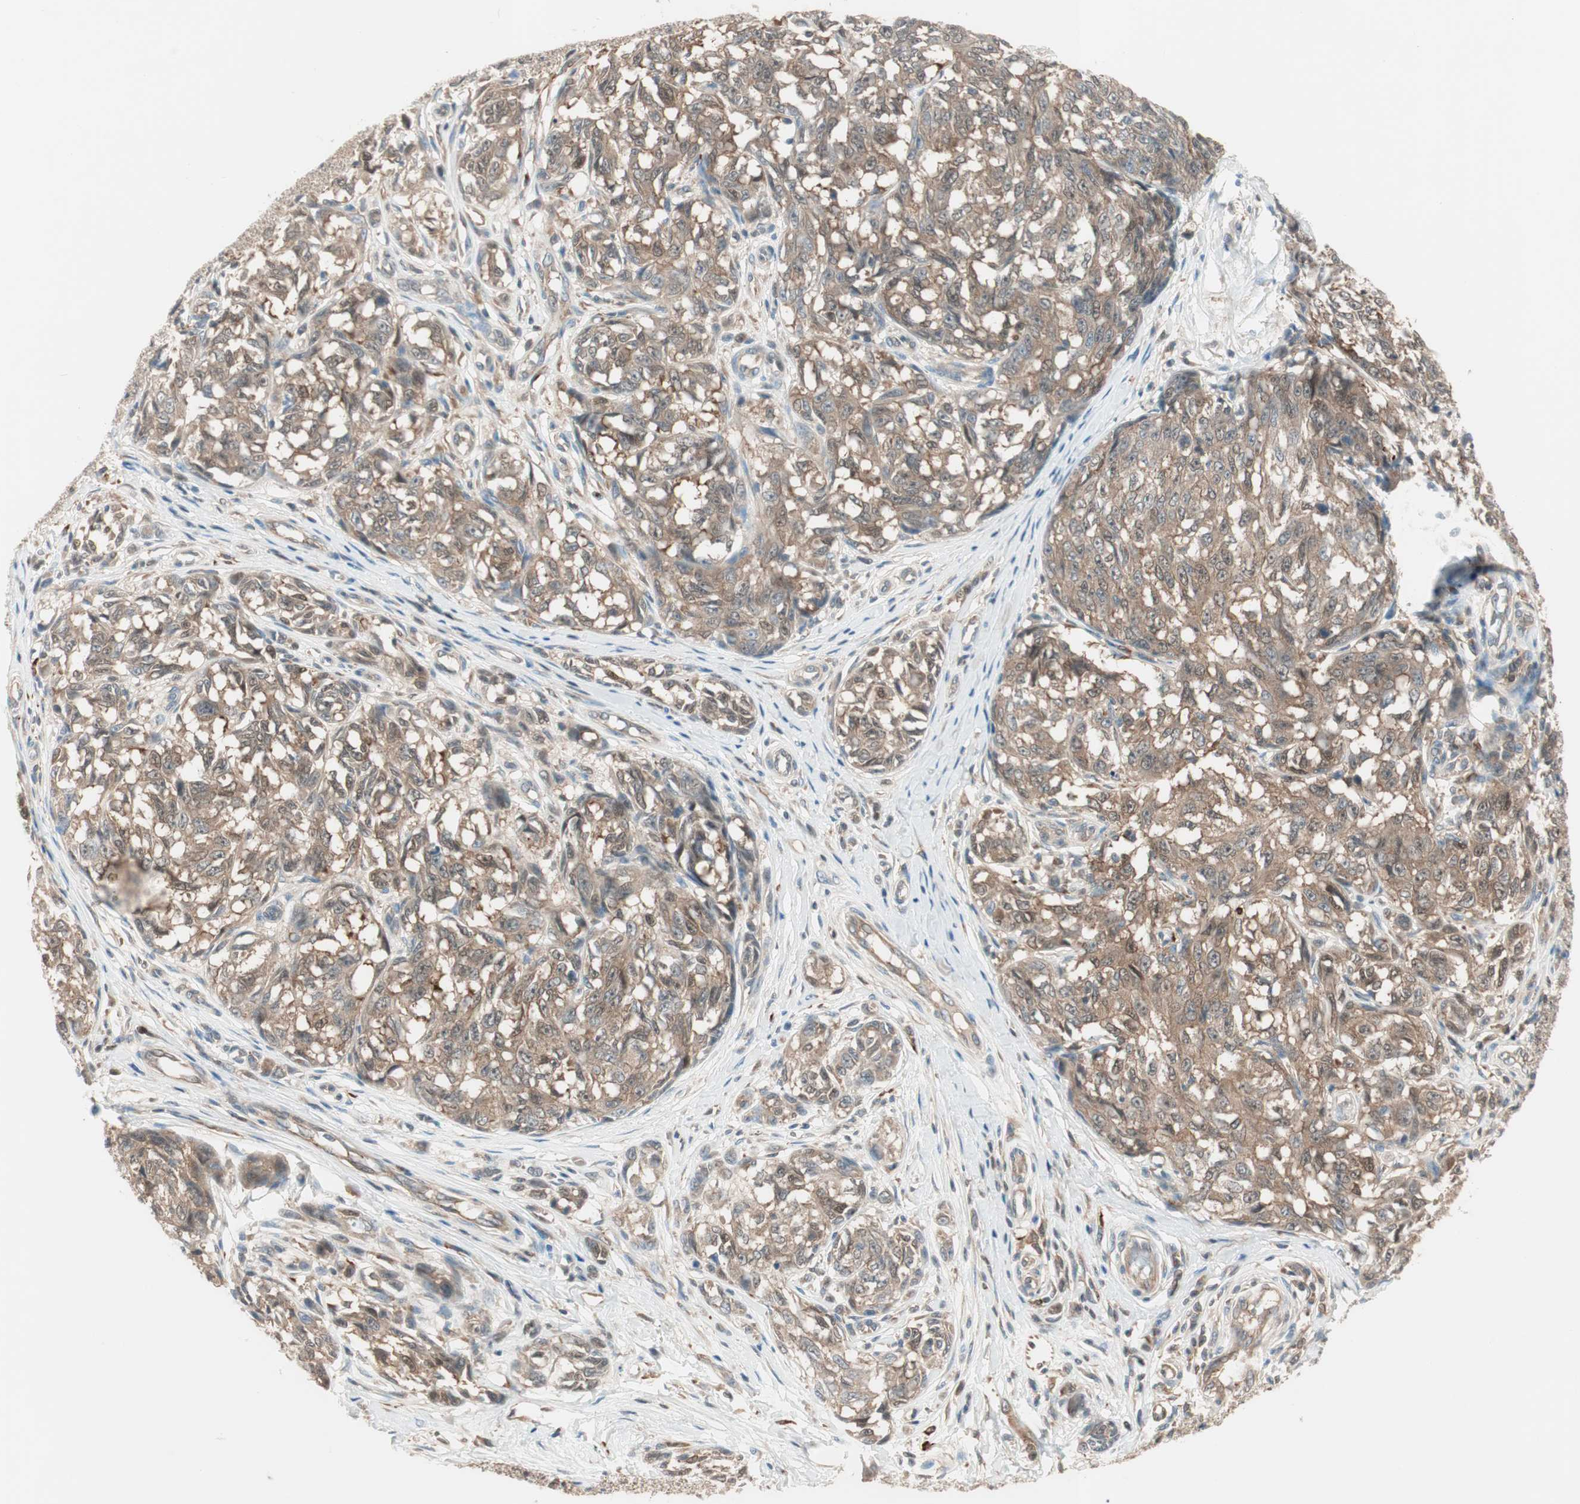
{"staining": {"intensity": "moderate", "quantity": ">75%", "location": "cytoplasmic/membranous"}, "tissue": "melanoma", "cell_type": "Tumor cells", "image_type": "cancer", "snomed": [{"axis": "morphology", "description": "Malignant melanoma, NOS"}, {"axis": "topography", "description": "Skin"}], "caption": "DAB immunohistochemical staining of malignant melanoma demonstrates moderate cytoplasmic/membranous protein staining in approximately >75% of tumor cells. (brown staining indicates protein expression, while blue staining denotes nuclei).", "gene": "GALT", "patient": {"sex": "female", "age": 64}}